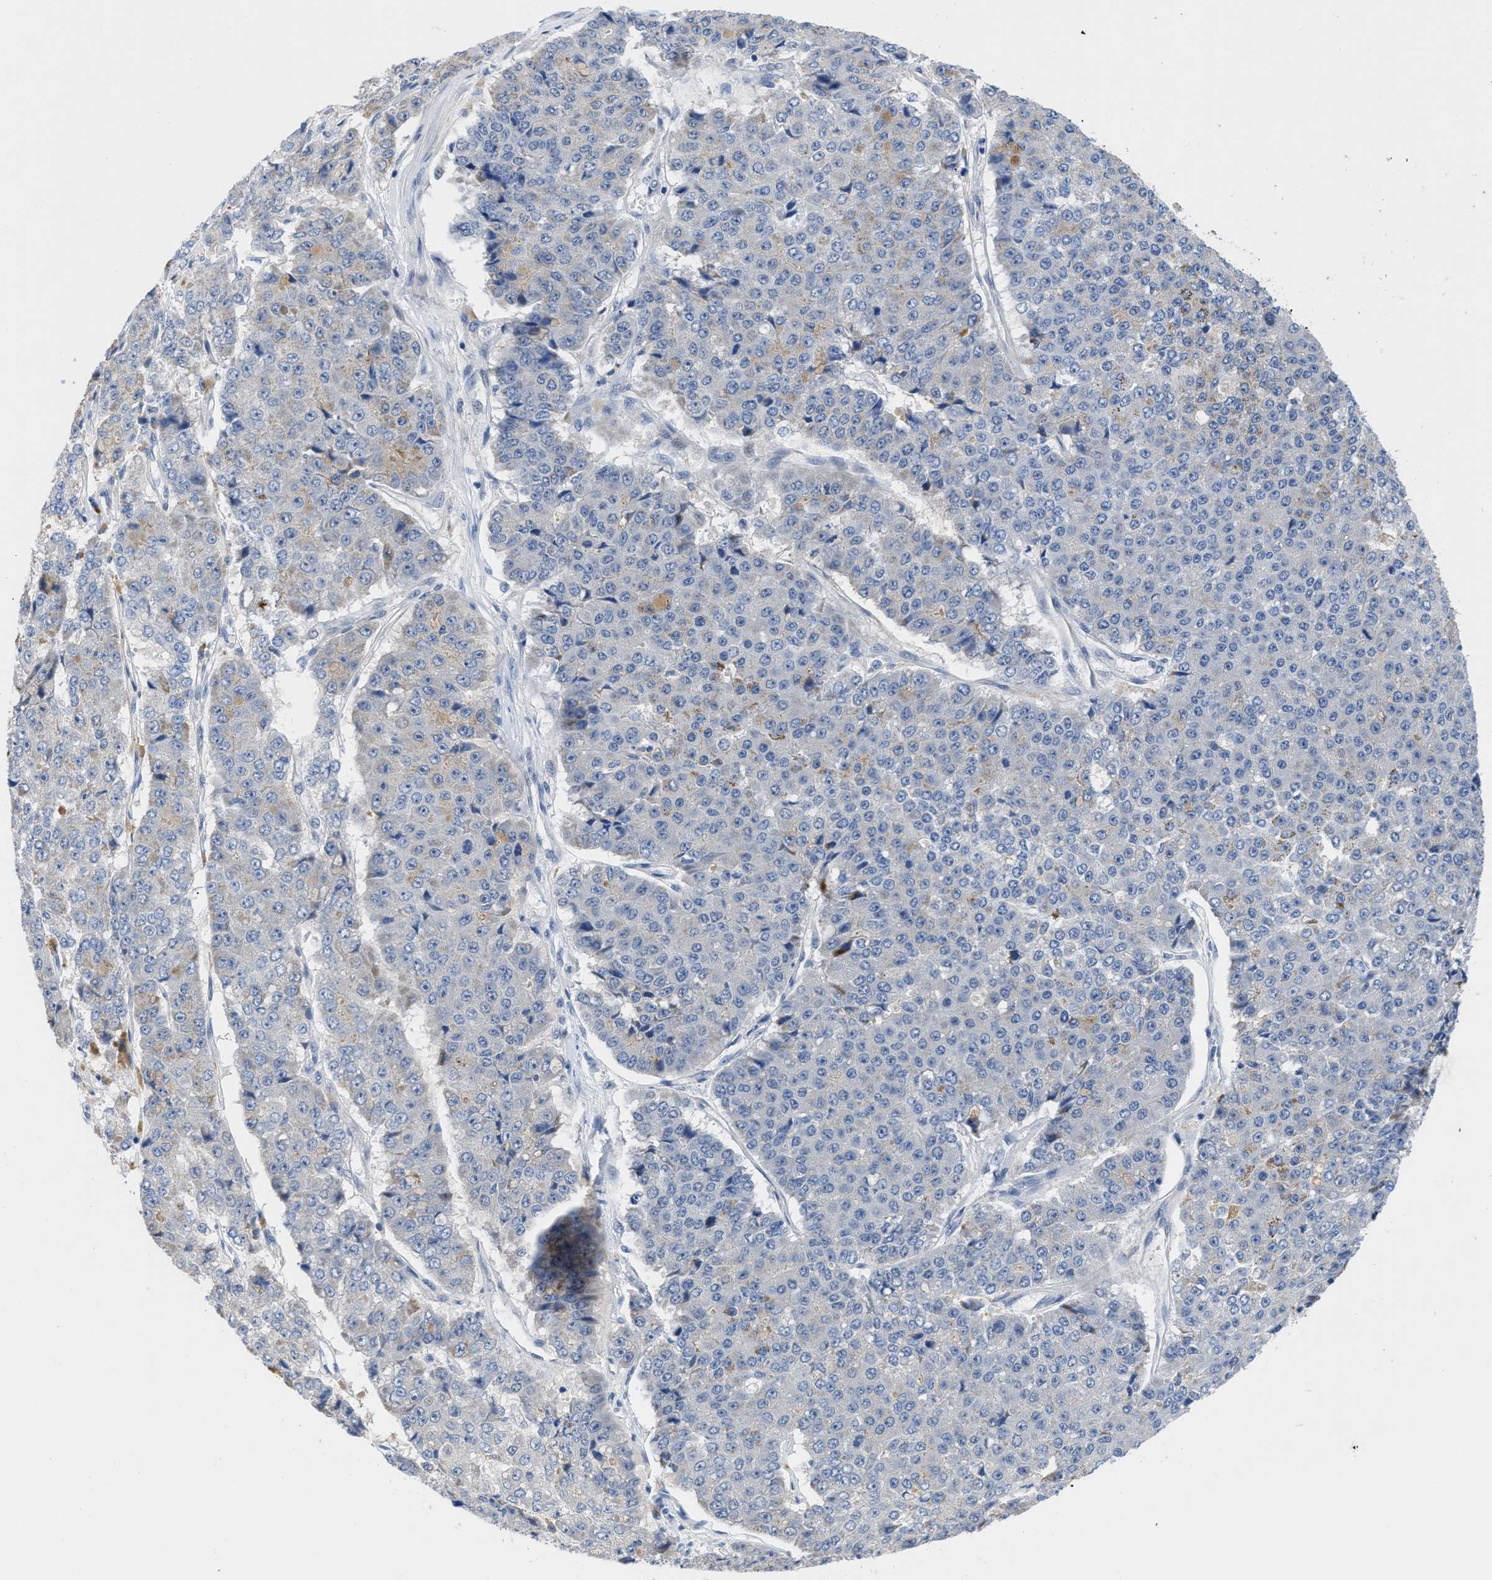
{"staining": {"intensity": "negative", "quantity": "none", "location": "none"}, "tissue": "pancreatic cancer", "cell_type": "Tumor cells", "image_type": "cancer", "snomed": [{"axis": "morphology", "description": "Adenocarcinoma, NOS"}, {"axis": "topography", "description": "Pancreas"}], "caption": "High power microscopy micrograph of an immunohistochemistry (IHC) micrograph of pancreatic cancer (adenocarcinoma), revealing no significant expression in tumor cells.", "gene": "OR9K2", "patient": {"sex": "male", "age": 50}}